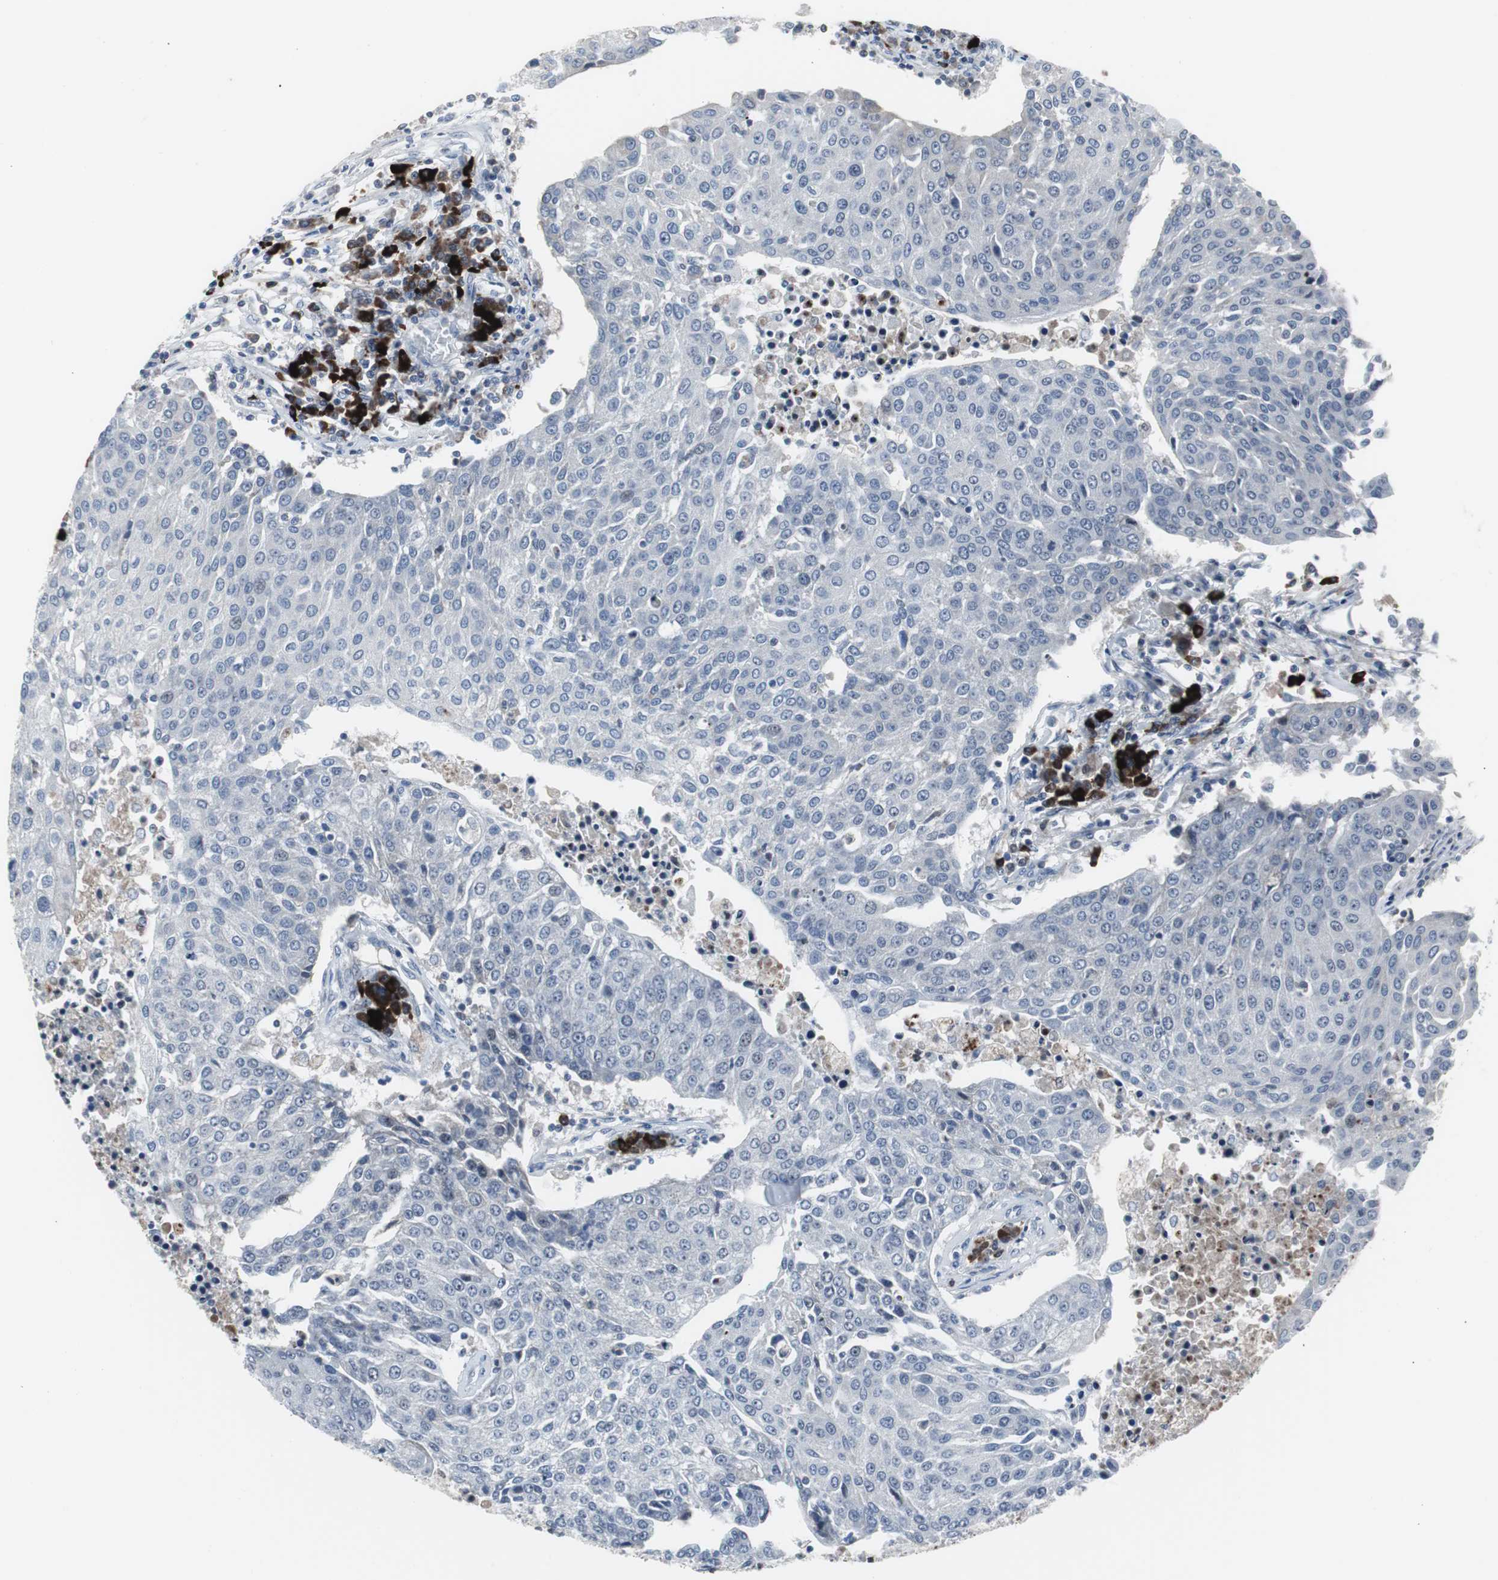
{"staining": {"intensity": "negative", "quantity": "none", "location": "none"}, "tissue": "urothelial cancer", "cell_type": "Tumor cells", "image_type": "cancer", "snomed": [{"axis": "morphology", "description": "Urothelial carcinoma, High grade"}, {"axis": "topography", "description": "Urinary bladder"}], "caption": "IHC image of human urothelial cancer stained for a protein (brown), which demonstrates no staining in tumor cells.", "gene": "DOK1", "patient": {"sex": "female", "age": 85}}